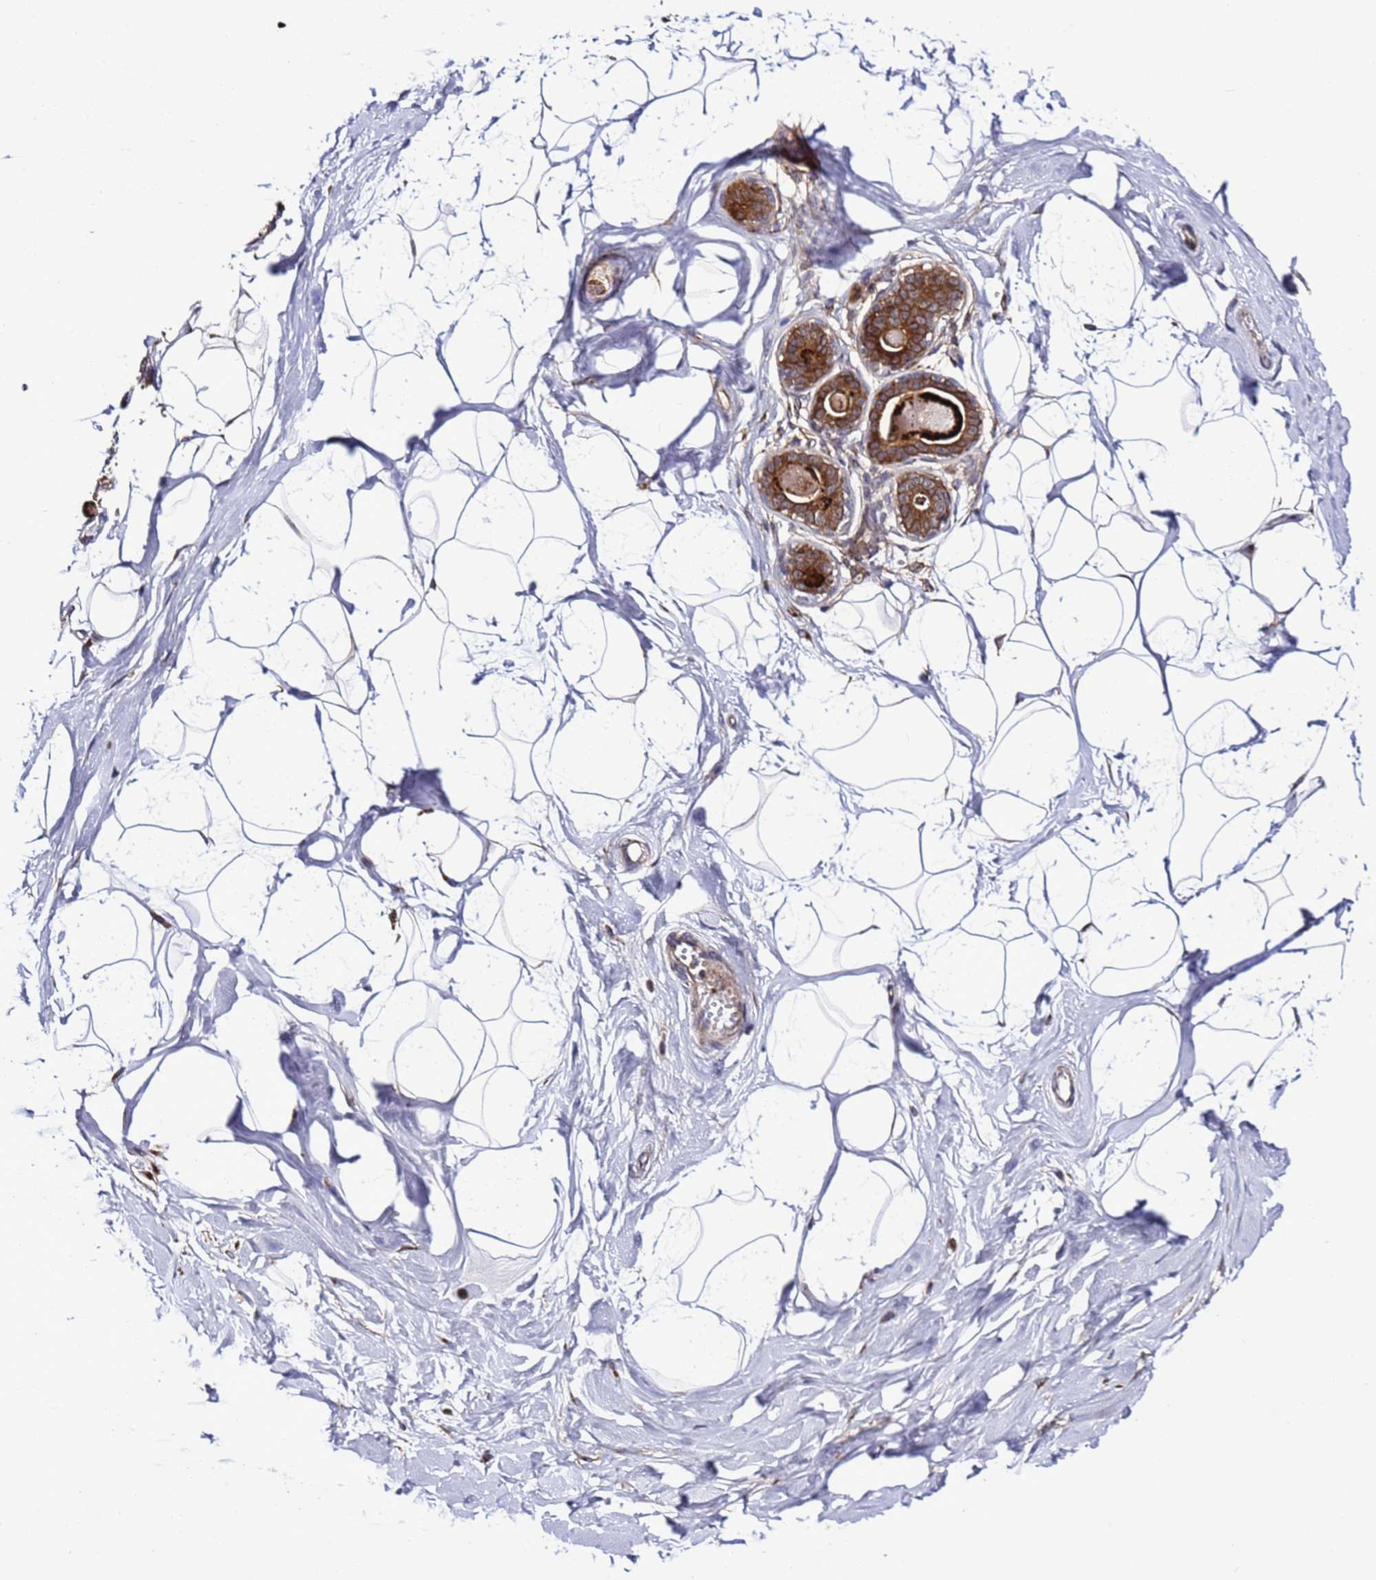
{"staining": {"intensity": "negative", "quantity": "none", "location": "none"}, "tissue": "breast", "cell_type": "Adipocytes", "image_type": "normal", "snomed": [{"axis": "morphology", "description": "Normal tissue, NOS"}, {"axis": "topography", "description": "Breast"}], "caption": "High power microscopy micrograph of an IHC histopathology image of unremarkable breast, revealing no significant positivity in adipocytes.", "gene": "TMEM176B", "patient": {"sex": "female", "age": 45}}